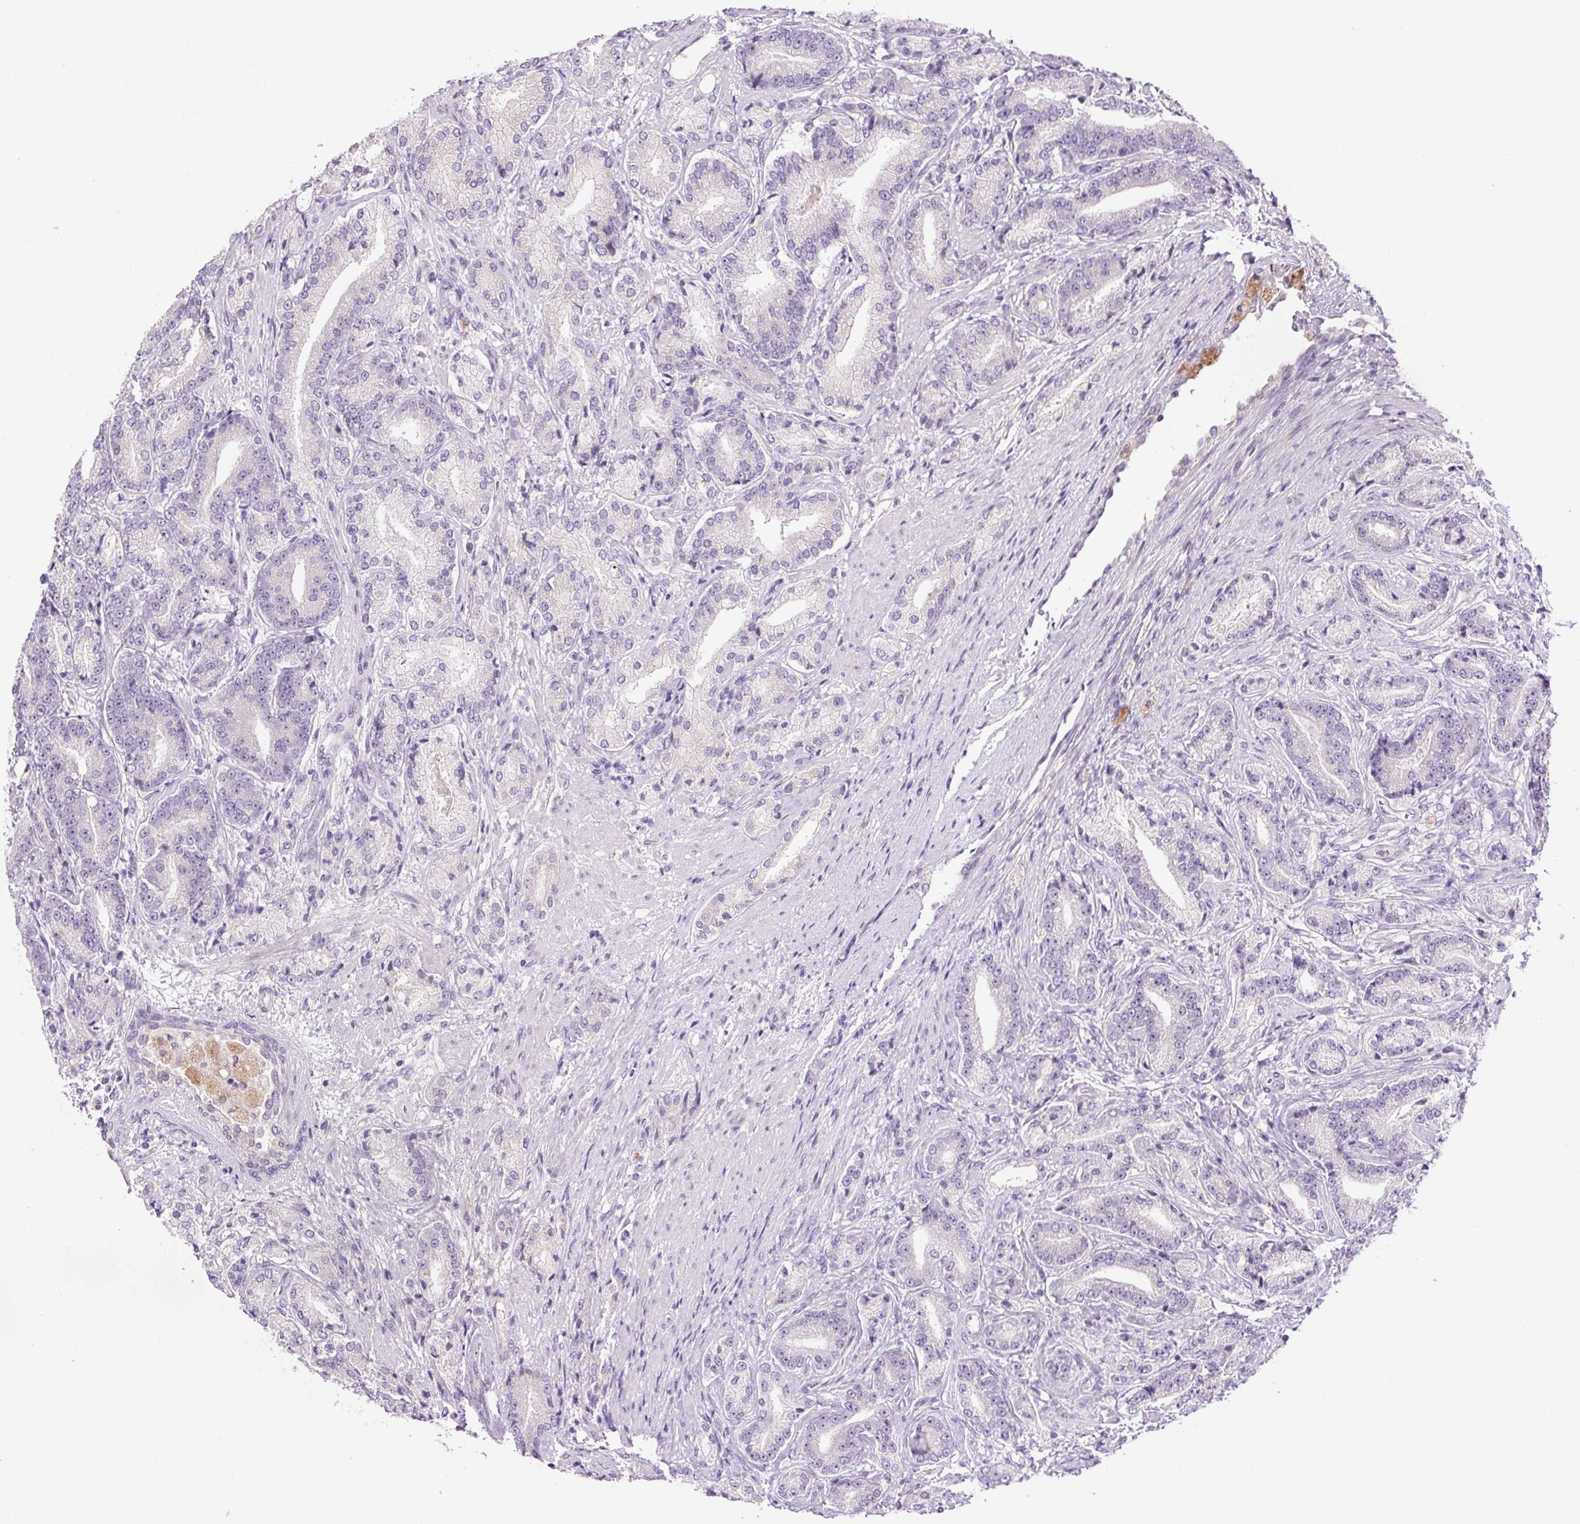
{"staining": {"intensity": "negative", "quantity": "none", "location": "none"}, "tissue": "prostate cancer", "cell_type": "Tumor cells", "image_type": "cancer", "snomed": [{"axis": "morphology", "description": "Adenocarcinoma, High grade"}, {"axis": "topography", "description": "Prostate and seminal vesicle, NOS"}], "caption": "The histopathology image demonstrates no significant expression in tumor cells of prostate high-grade adenocarcinoma.", "gene": "LRRTM1", "patient": {"sex": "male", "age": 61}}